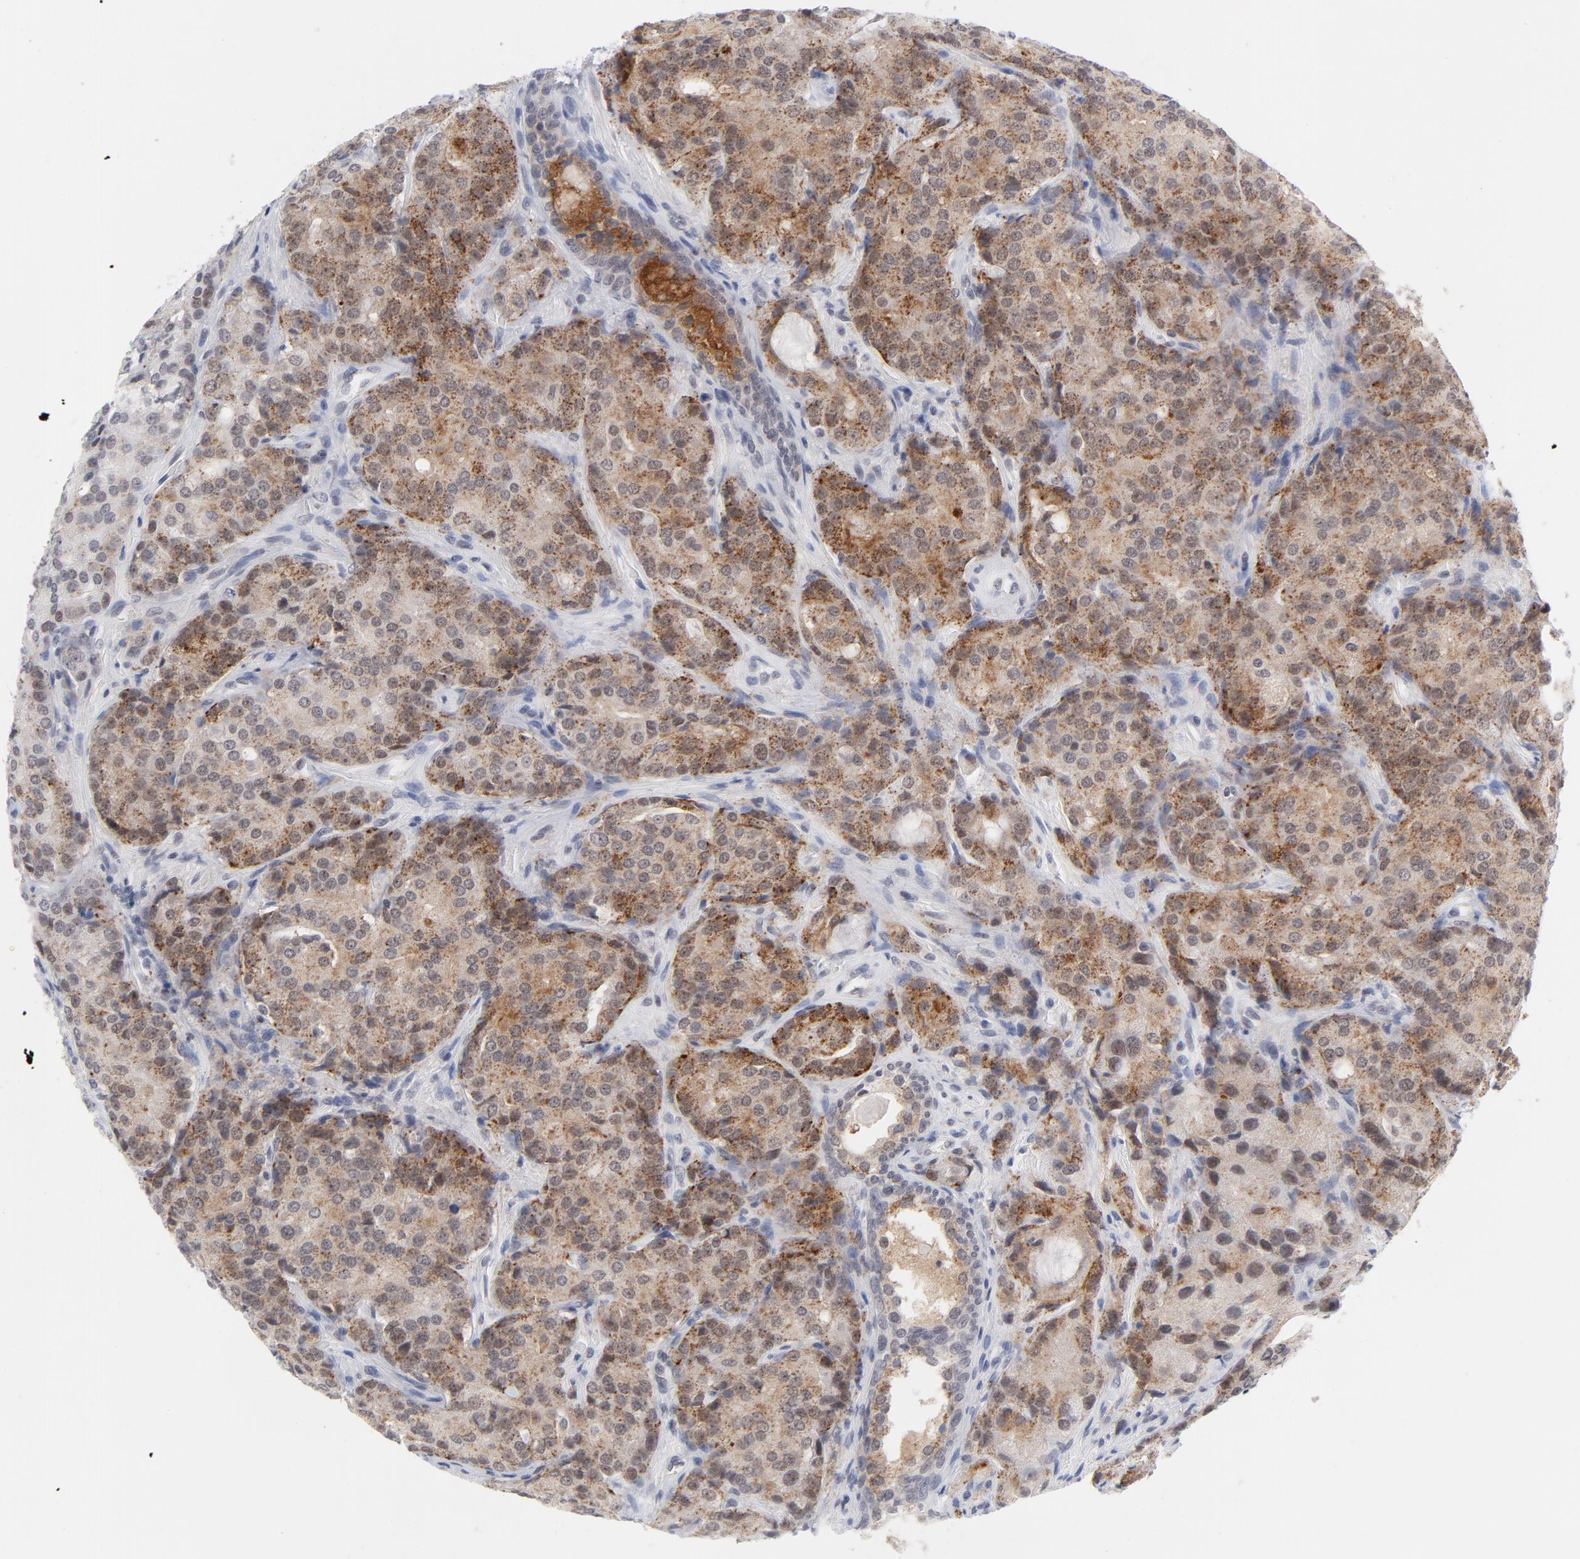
{"staining": {"intensity": "moderate", "quantity": "25%-75%", "location": "cytoplasmic/membranous,nuclear"}, "tissue": "prostate cancer", "cell_type": "Tumor cells", "image_type": "cancer", "snomed": [{"axis": "morphology", "description": "Adenocarcinoma, High grade"}, {"axis": "topography", "description": "Prostate"}], "caption": "Human high-grade adenocarcinoma (prostate) stained with a brown dye reveals moderate cytoplasmic/membranous and nuclear positive positivity in about 25%-75% of tumor cells.", "gene": "BAP1", "patient": {"sex": "male", "age": 72}}